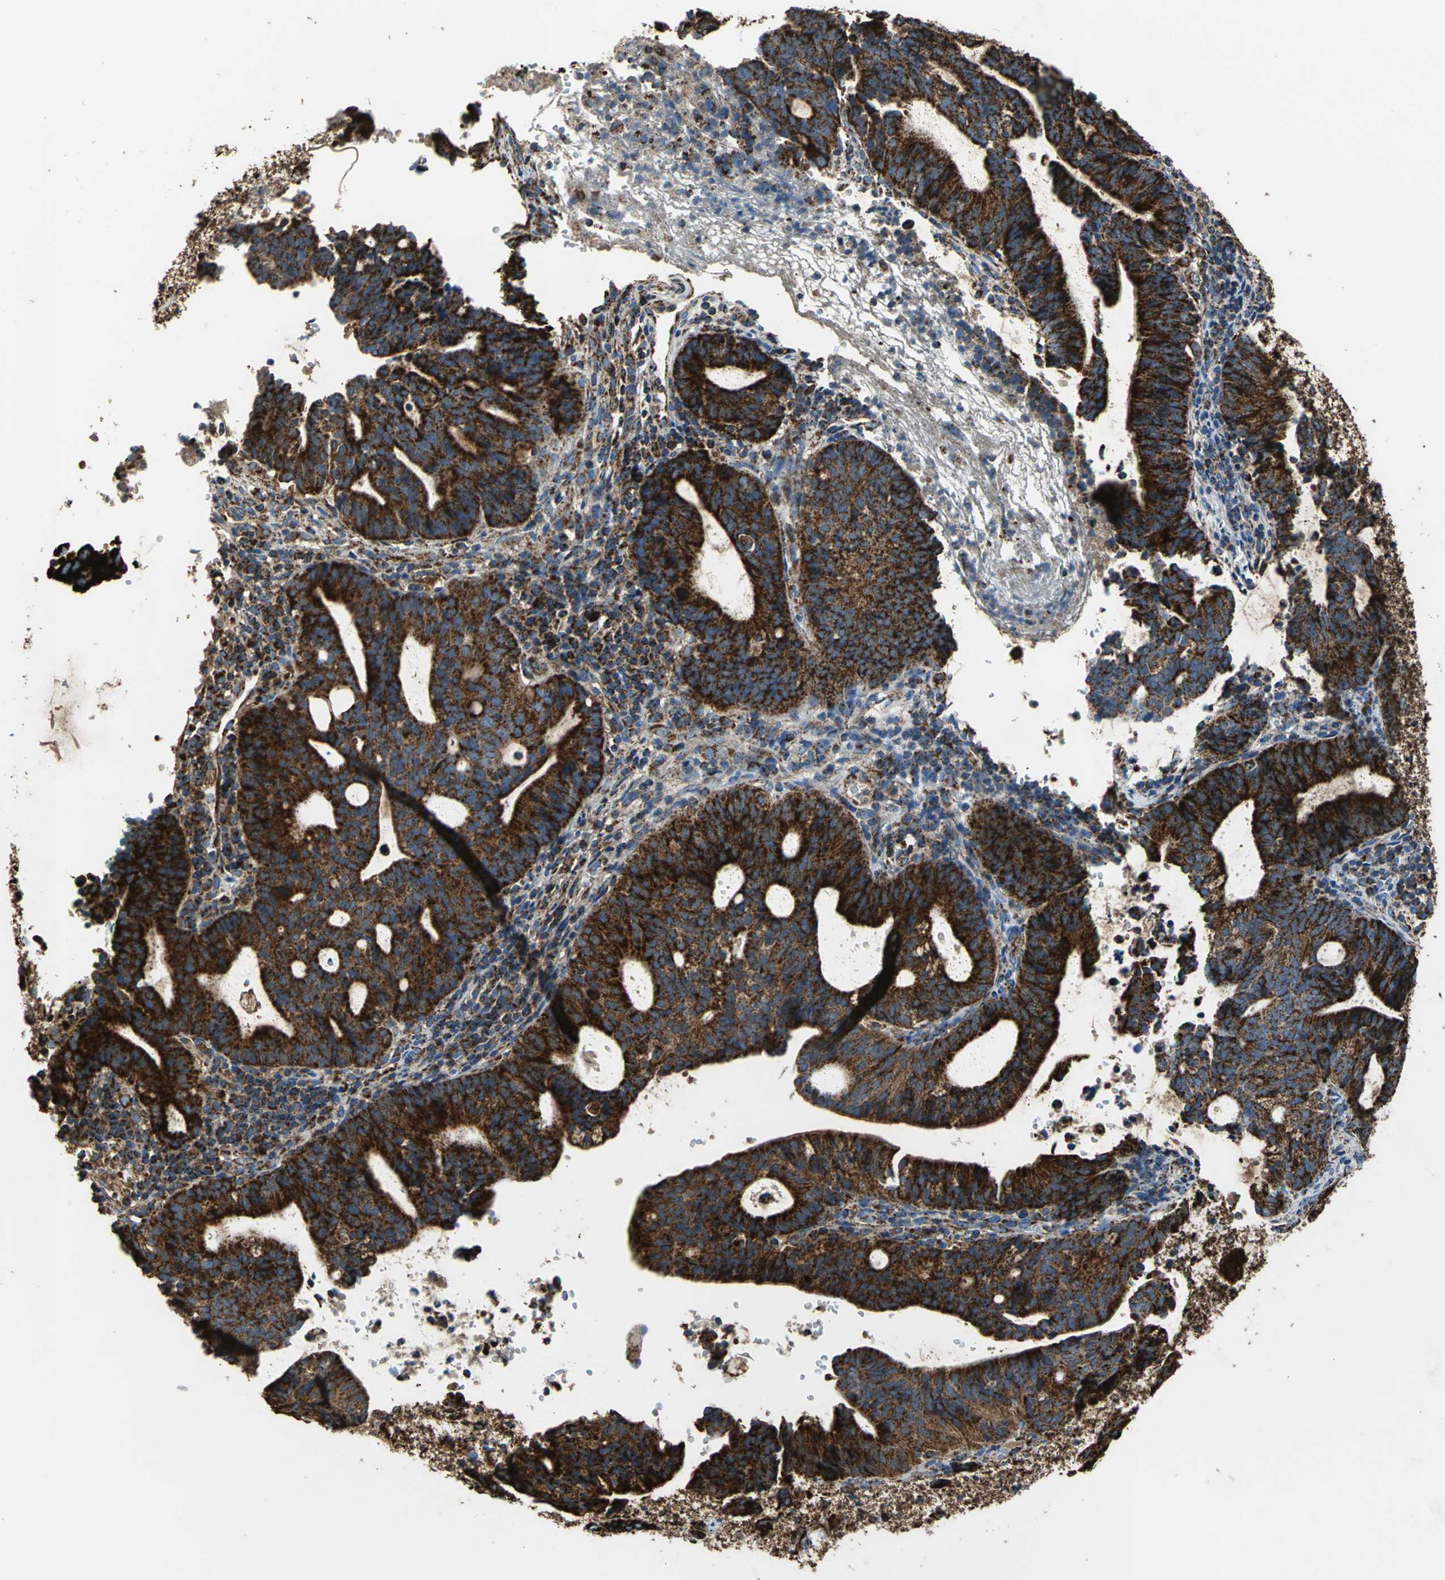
{"staining": {"intensity": "strong", "quantity": ">75%", "location": "cytoplasmic/membranous"}, "tissue": "endometrial cancer", "cell_type": "Tumor cells", "image_type": "cancer", "snomed": [{"axis": "morphology", "description": "Adenocarcinoma, NOS"}, {"axis": "topography", "description": "Uterus"}], "caption": "This image displays immunohistochemistry (IHC) staining of endometrial cancer (adenocarcinoma), with high strong cytoplasmic/membranous staining in about >75% of tumor cells.", "gene": "ECH1", "patient": {"sex": "female", "age": 83}}